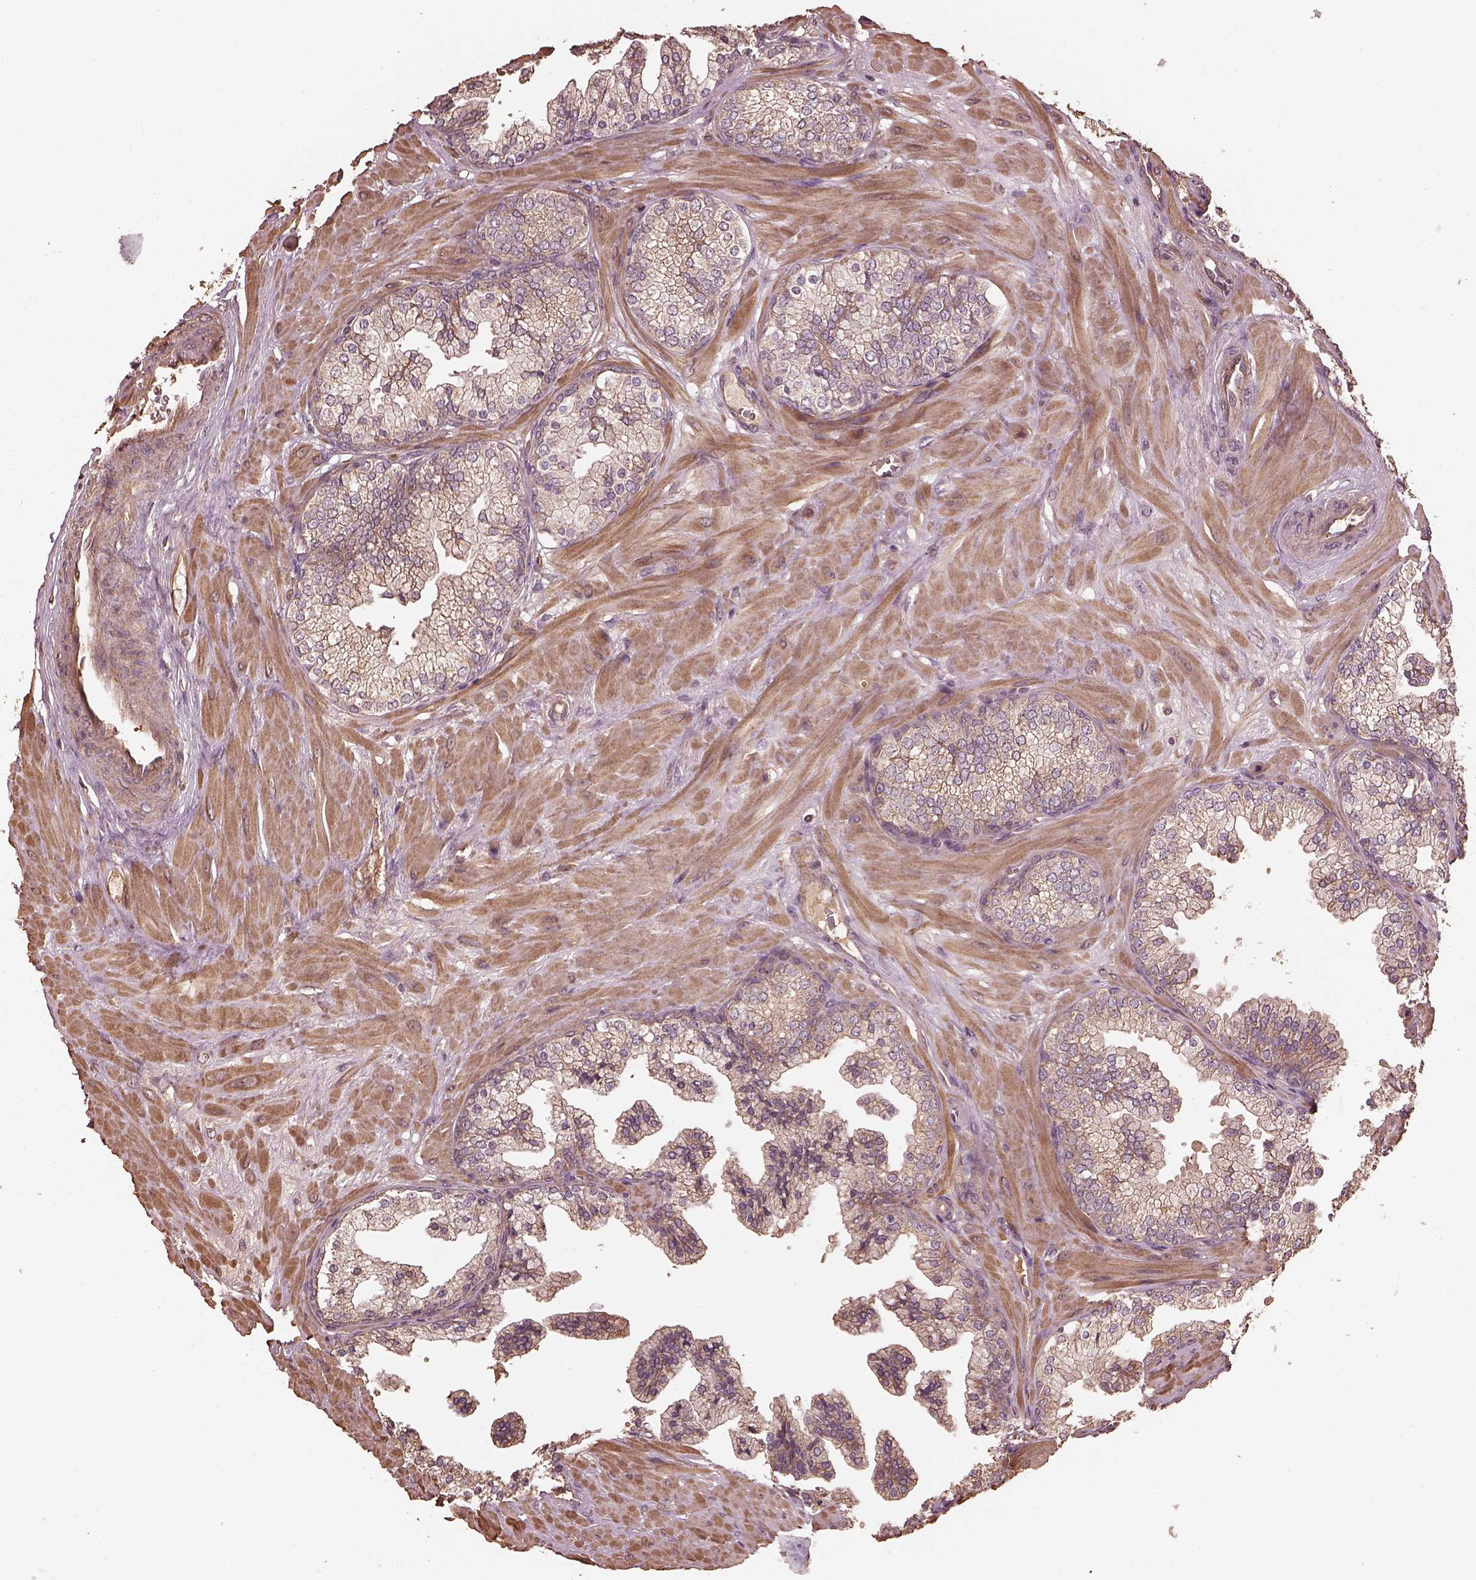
{"staining": {"intensity": "moderate", "quantity": "<25%", "location": "cytoplasmic/membranous"}, "tissue": "prostate", "cell_type": "Glandular cells", "image_type": "normal", "snomed": [{"axis": "morphology", "description": "Normal tissue, NOS"}, {"axis": "topography", "description": "Prostate"}, {"axis": "topography", "description": "Peripheral nerve tissue"}], "caption": "Moderate cytoplasmic/membranous expression is seen in approximately <25% of glandular cells in normal prostate.", "gene": "METTL4", "patient": {"sex": "male", "age": 61}}